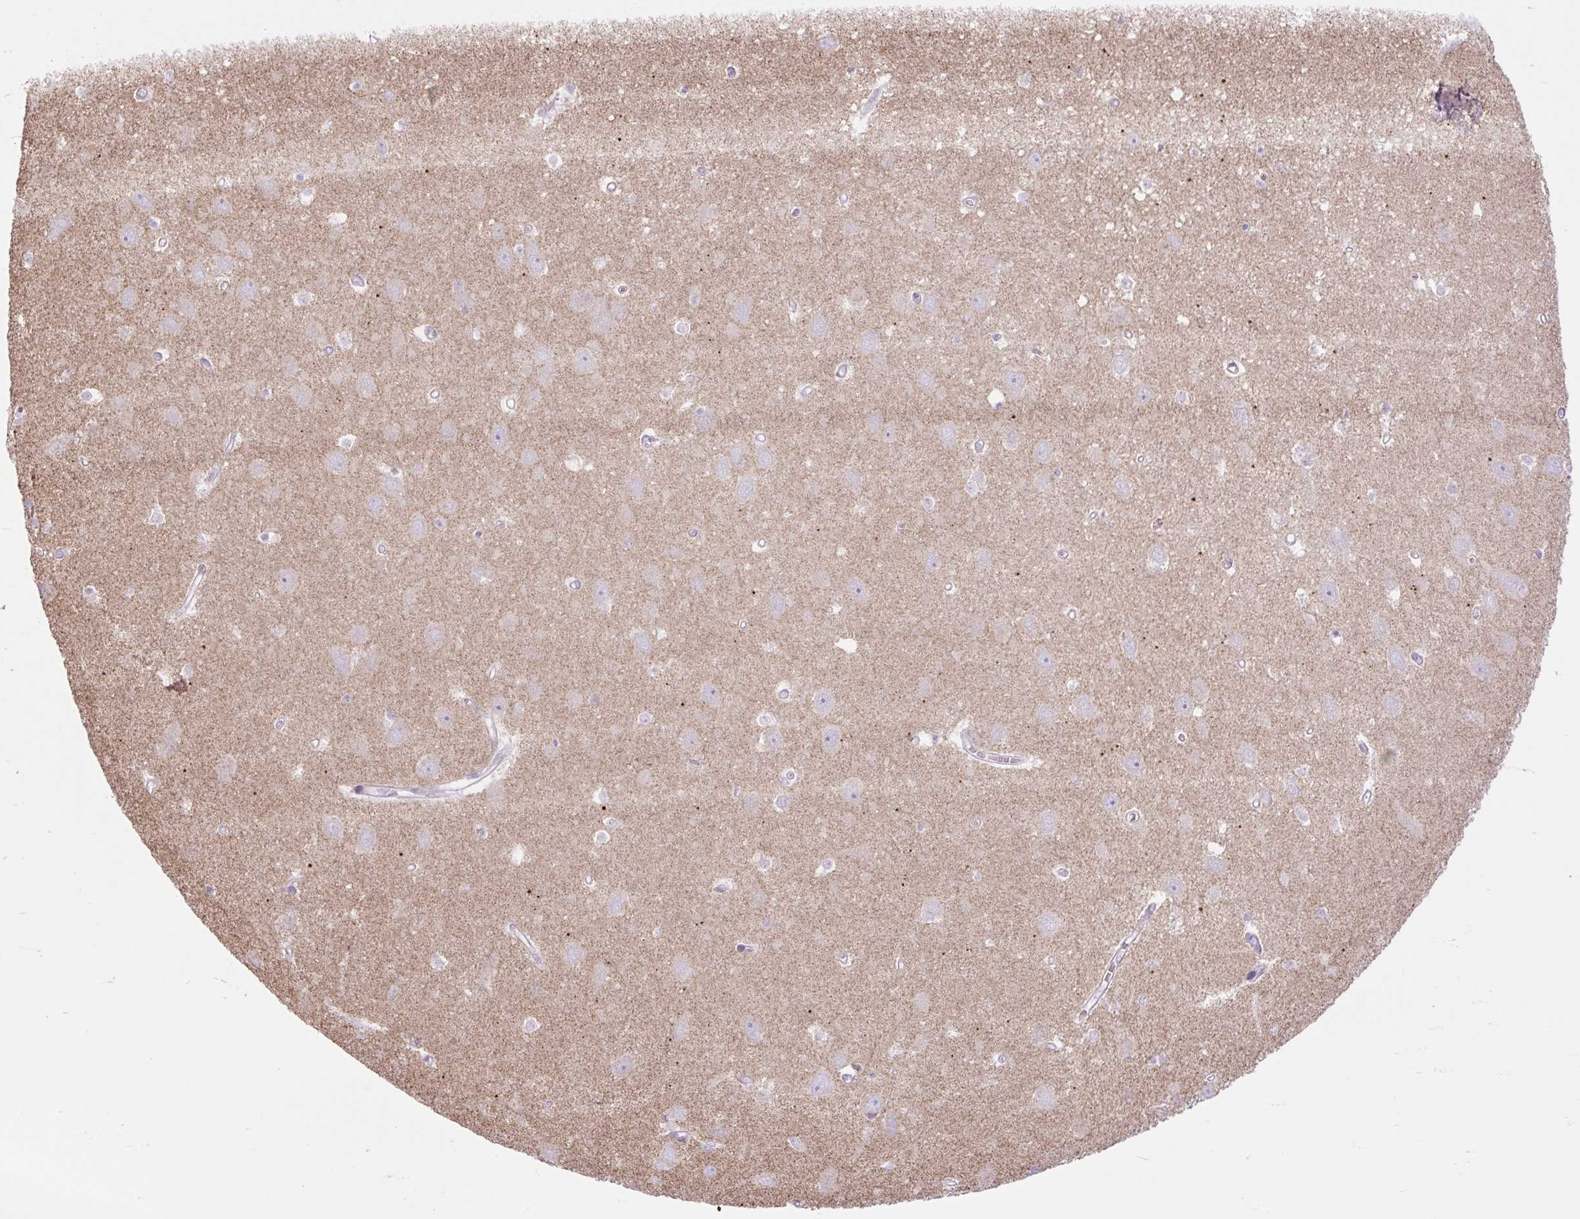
{"staining": {"intensity": "negative", "quantity": "none", "location": "none"}, "tissue": "hippocampus", "cell_type": "Glial cells", "image_type": "normal", "snomed": [{"axis": "morphology", "description": "Normal tissue, NOS"}, {"axis": "topography", "description": "Hippocampus"}], "caption": "There is no significant staining in glial cells of hippocampus. (Stains: DAB (3,3'-diaminobenzidine) IHC with hematoxylin counter stain, Microscopy: brightfield microscopy at high magnification).", "gene": "SCO2", "patient": {"sex": "female", "age": 64}}